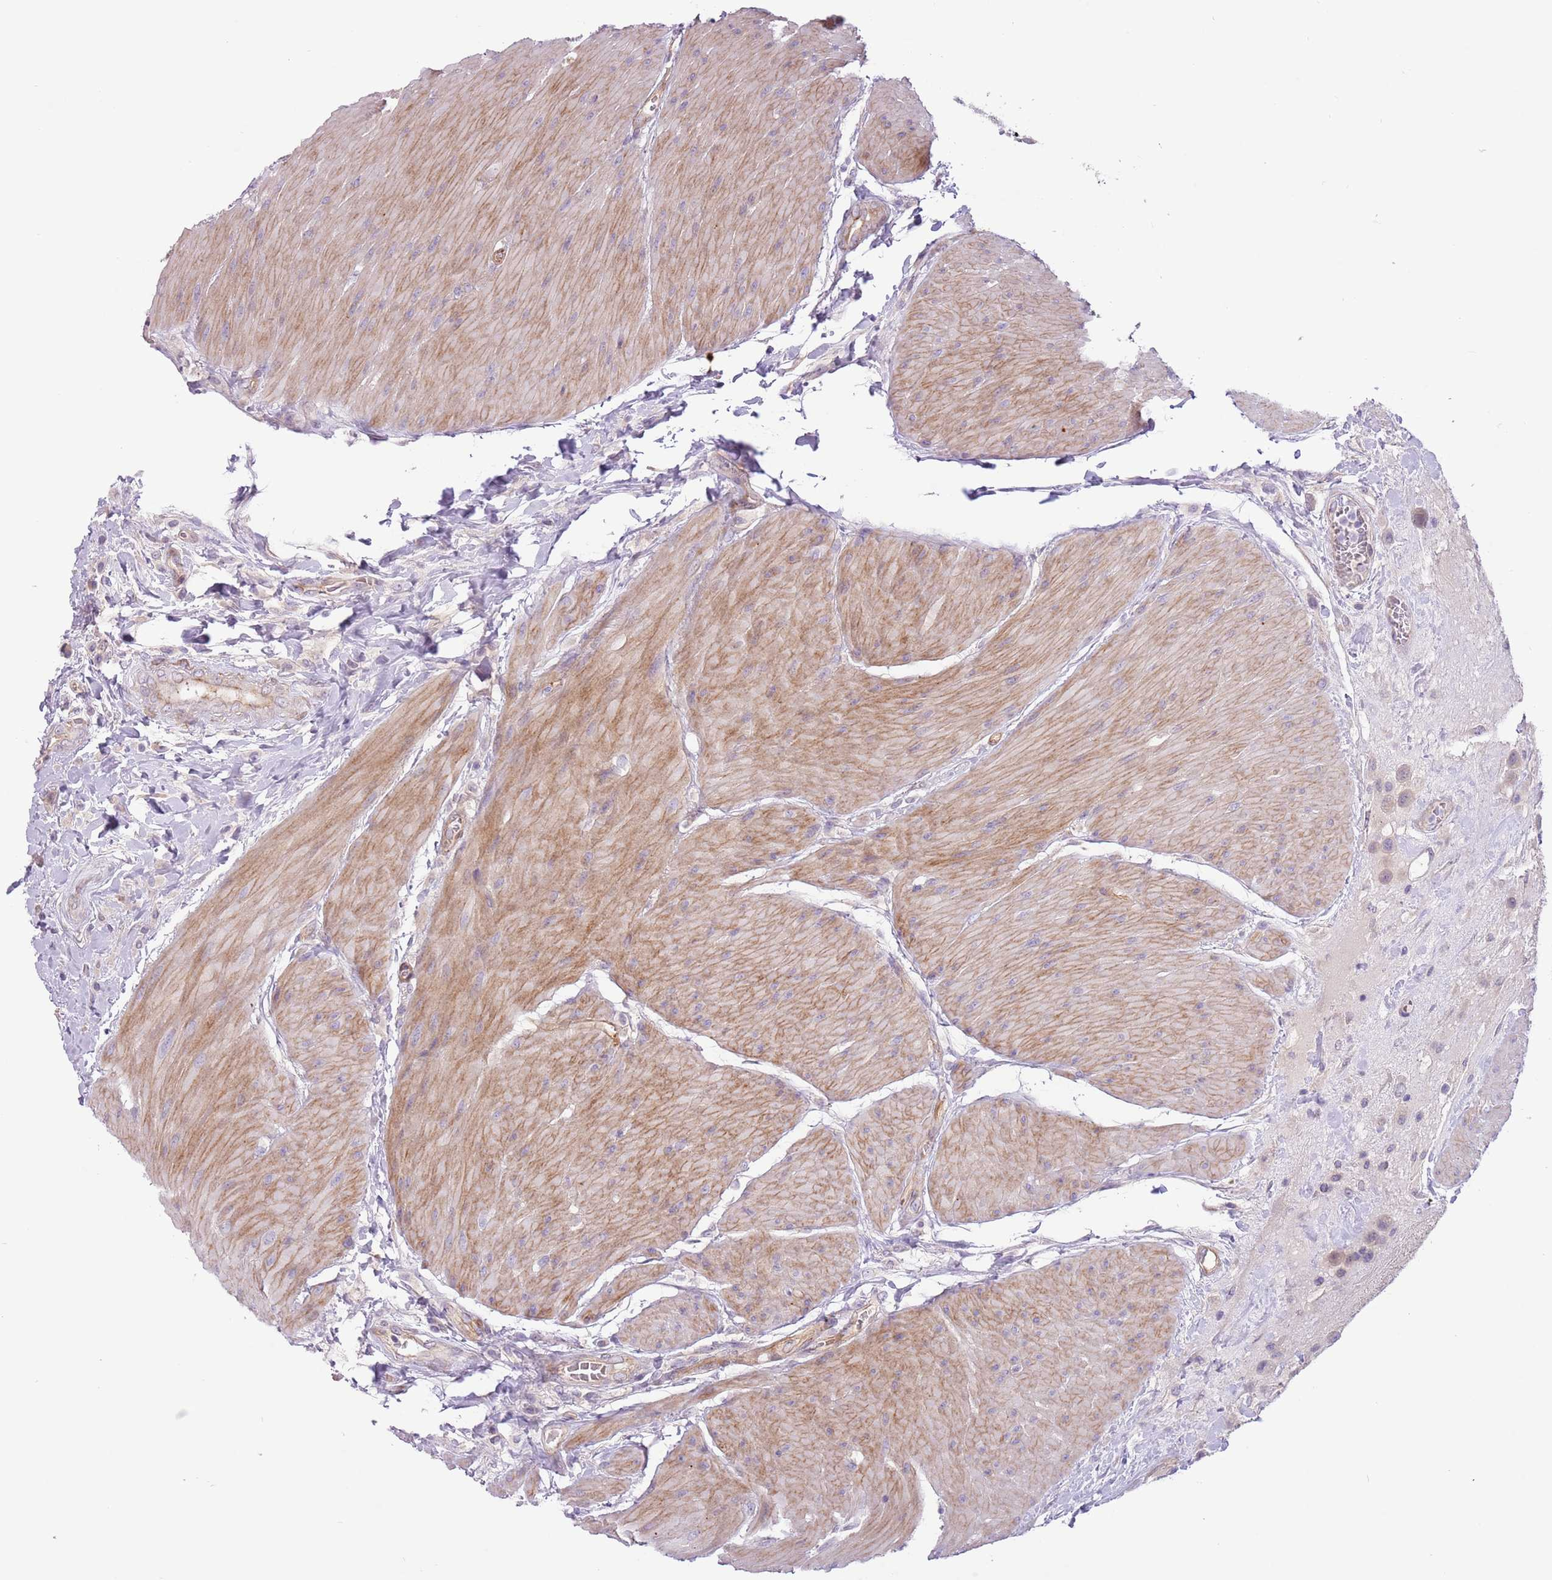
{"staining": {"intensity": "weak", "quantity": ">75%", "location": "cytoplasmic/membranous"}, "tissue": "urothelial cancer", "cell_type": "Tumor cells", "image_type": "cancer", "snomed": [{"axis": "morphology", "description": "Urothelial carcinoma, High grade"}, {"axis": "topography", "description": "Urinary bladder"}], "caption": "Human urothelial cancer stained with a brown dye shows weak cytoplasmic/membranous positive expression in approximately >75% of tumor cells.", "gene": "MRO", "patient": {"sex": "male", "age": 50}}